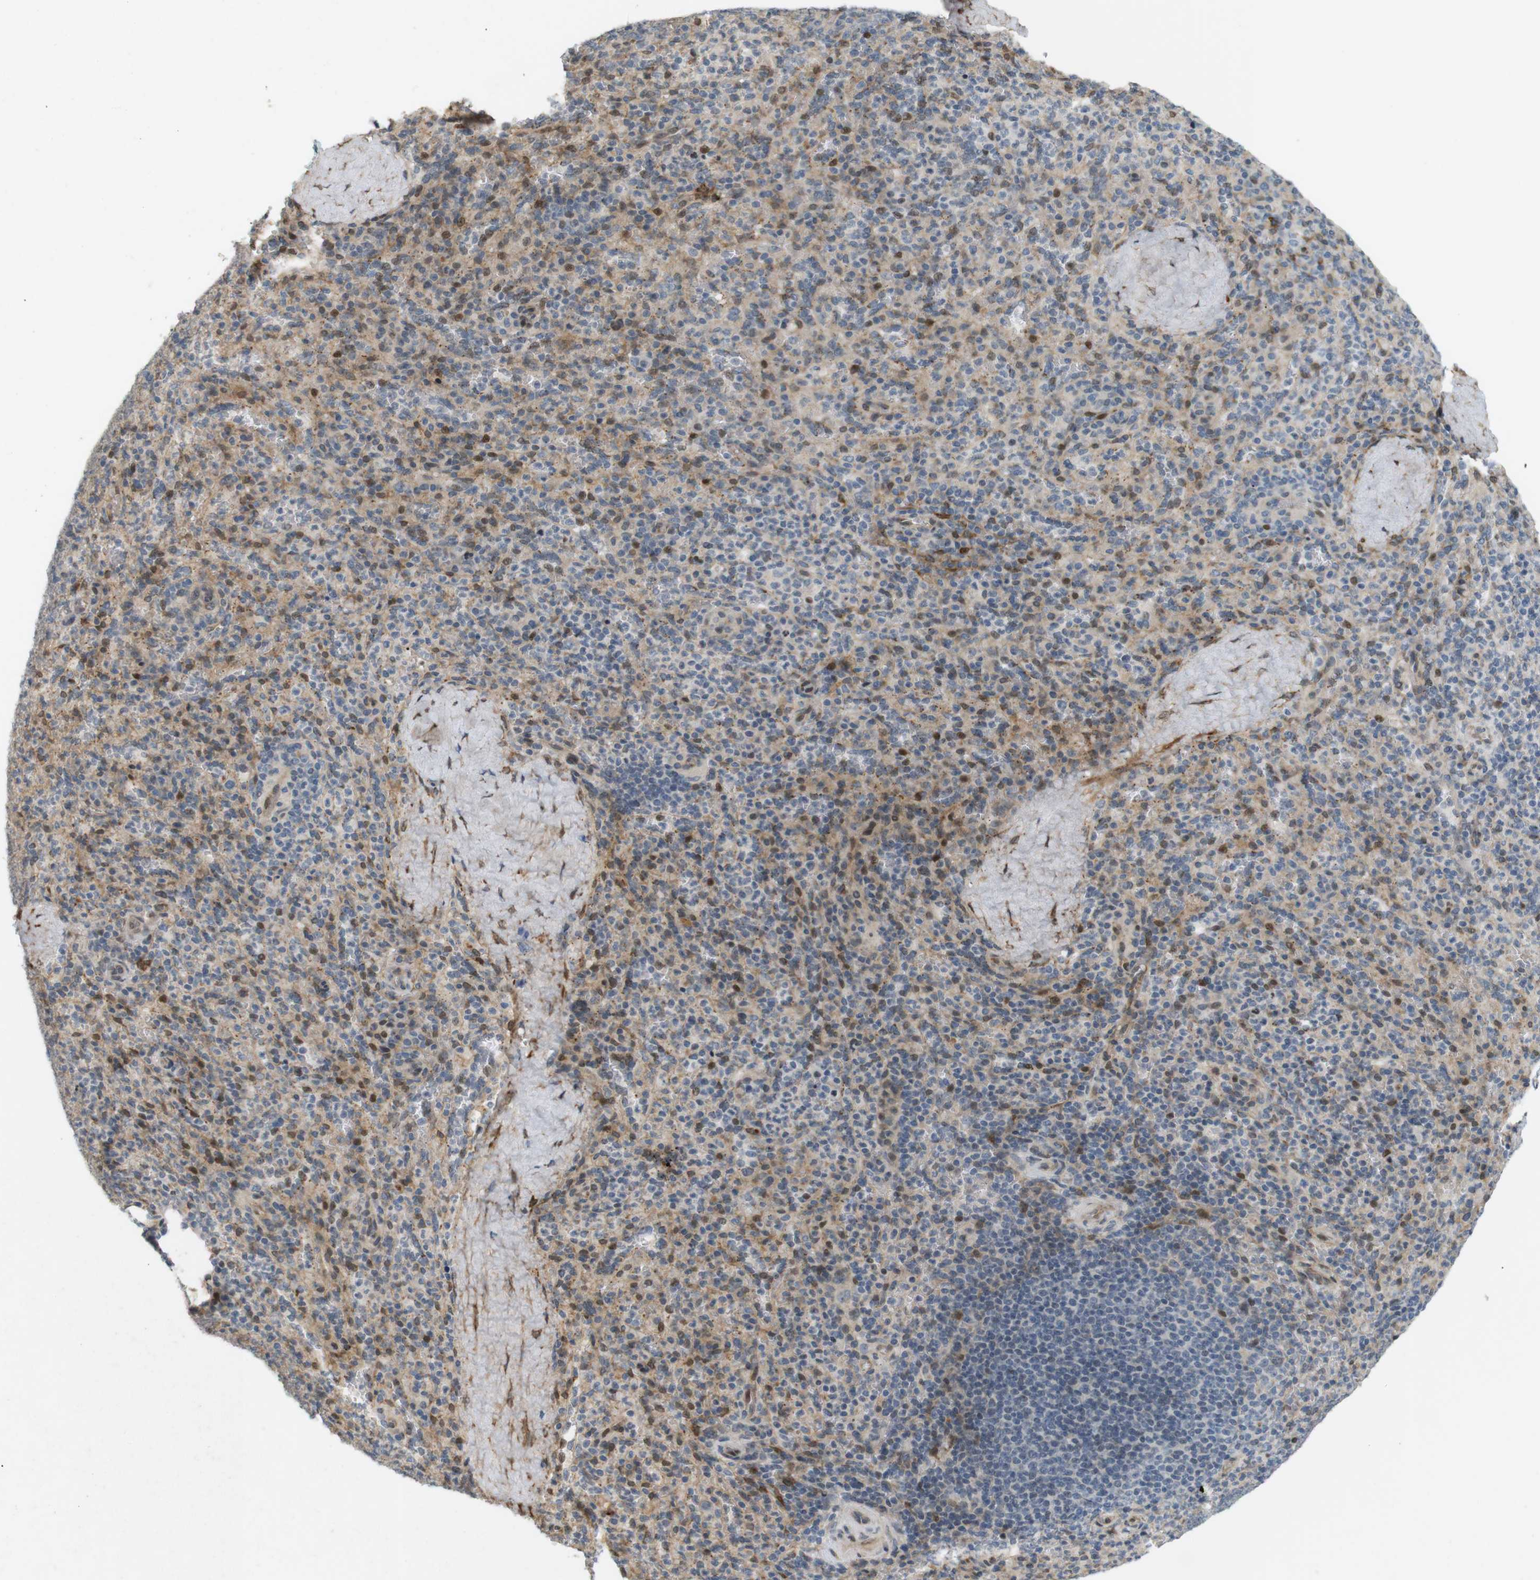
{"staining": {"intensity": "moderate", "quantity": "25%-75%", "location": "nuclear"}, "tissue": "spleen", "cell_type": "Cells in red pulp", "image_type": "normal", "snomed": [{"axis": "morphology", "description": "Normal tissue, NOS"}, {"axis": "topography", "description": "Spleen"}], "caption": "Immunohistochemical staining of normal spleen shows 25%-75% levels of moderate nuclear protein staining in about 25%-75% of cells in red pulp.", "gene": "PPP1R14A", "patient": {"sex": "male", "age": 36}}